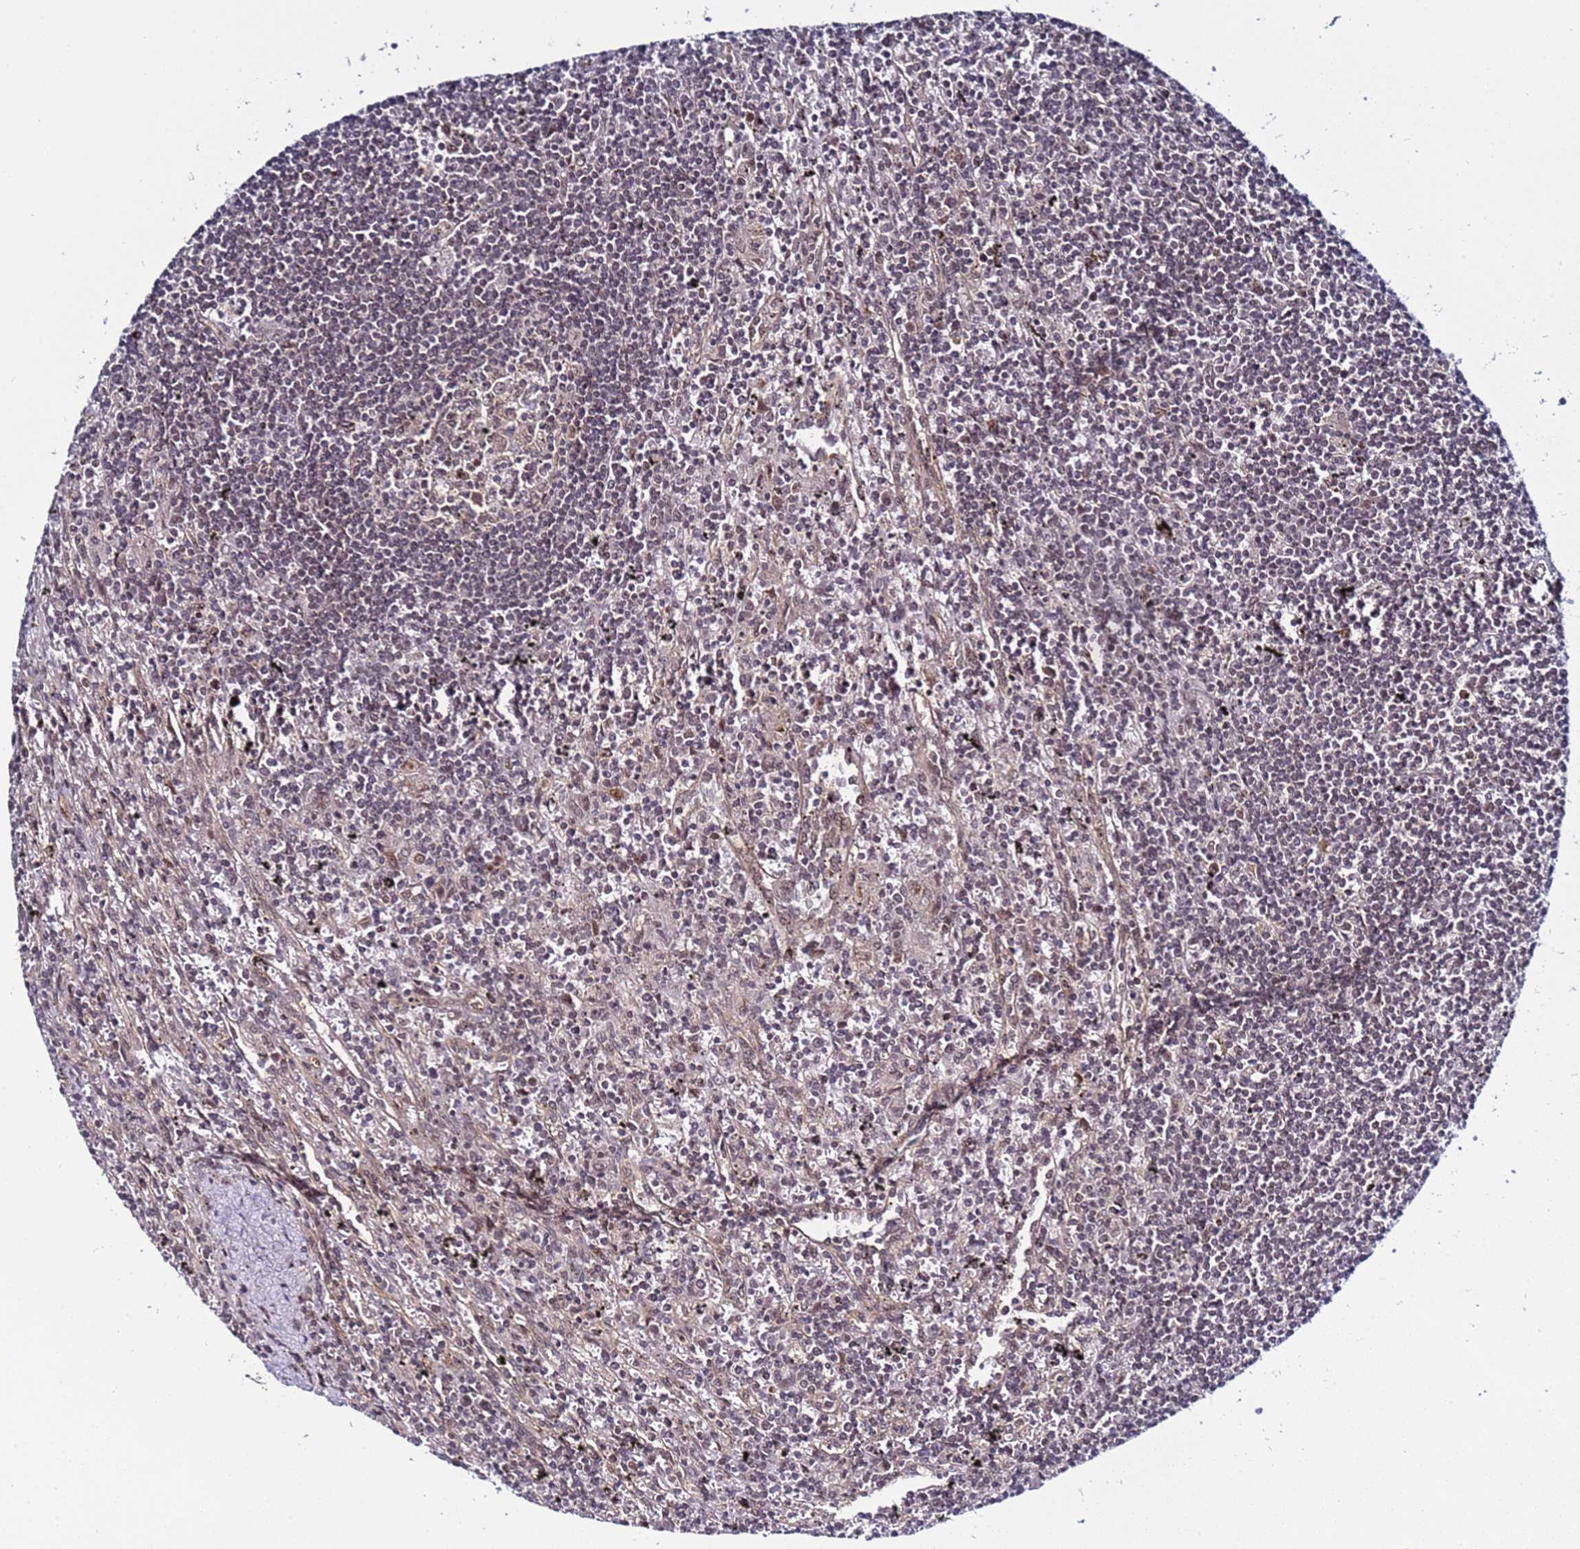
{"staining": {"intensity": "negative", "quantity": "none", "location": "none"}, "tissue": "lymphoma", "cell_type": "Tumor cells", "image_type": "cancer", "snomed": [{"axis": "morphology", "description": "Malignant lymphoma, non-Hodgkin's type, Low grade"}, {"axis": "topography", "description": "Spleen"}], "caption": "Immunohistochemistry of low-grade malignant lymphoma, non-Hodgkin's type exhibits no positivity in tumor cells.", "gene": "POLR2D", "patient": {"sex": "male", "age": 76}}